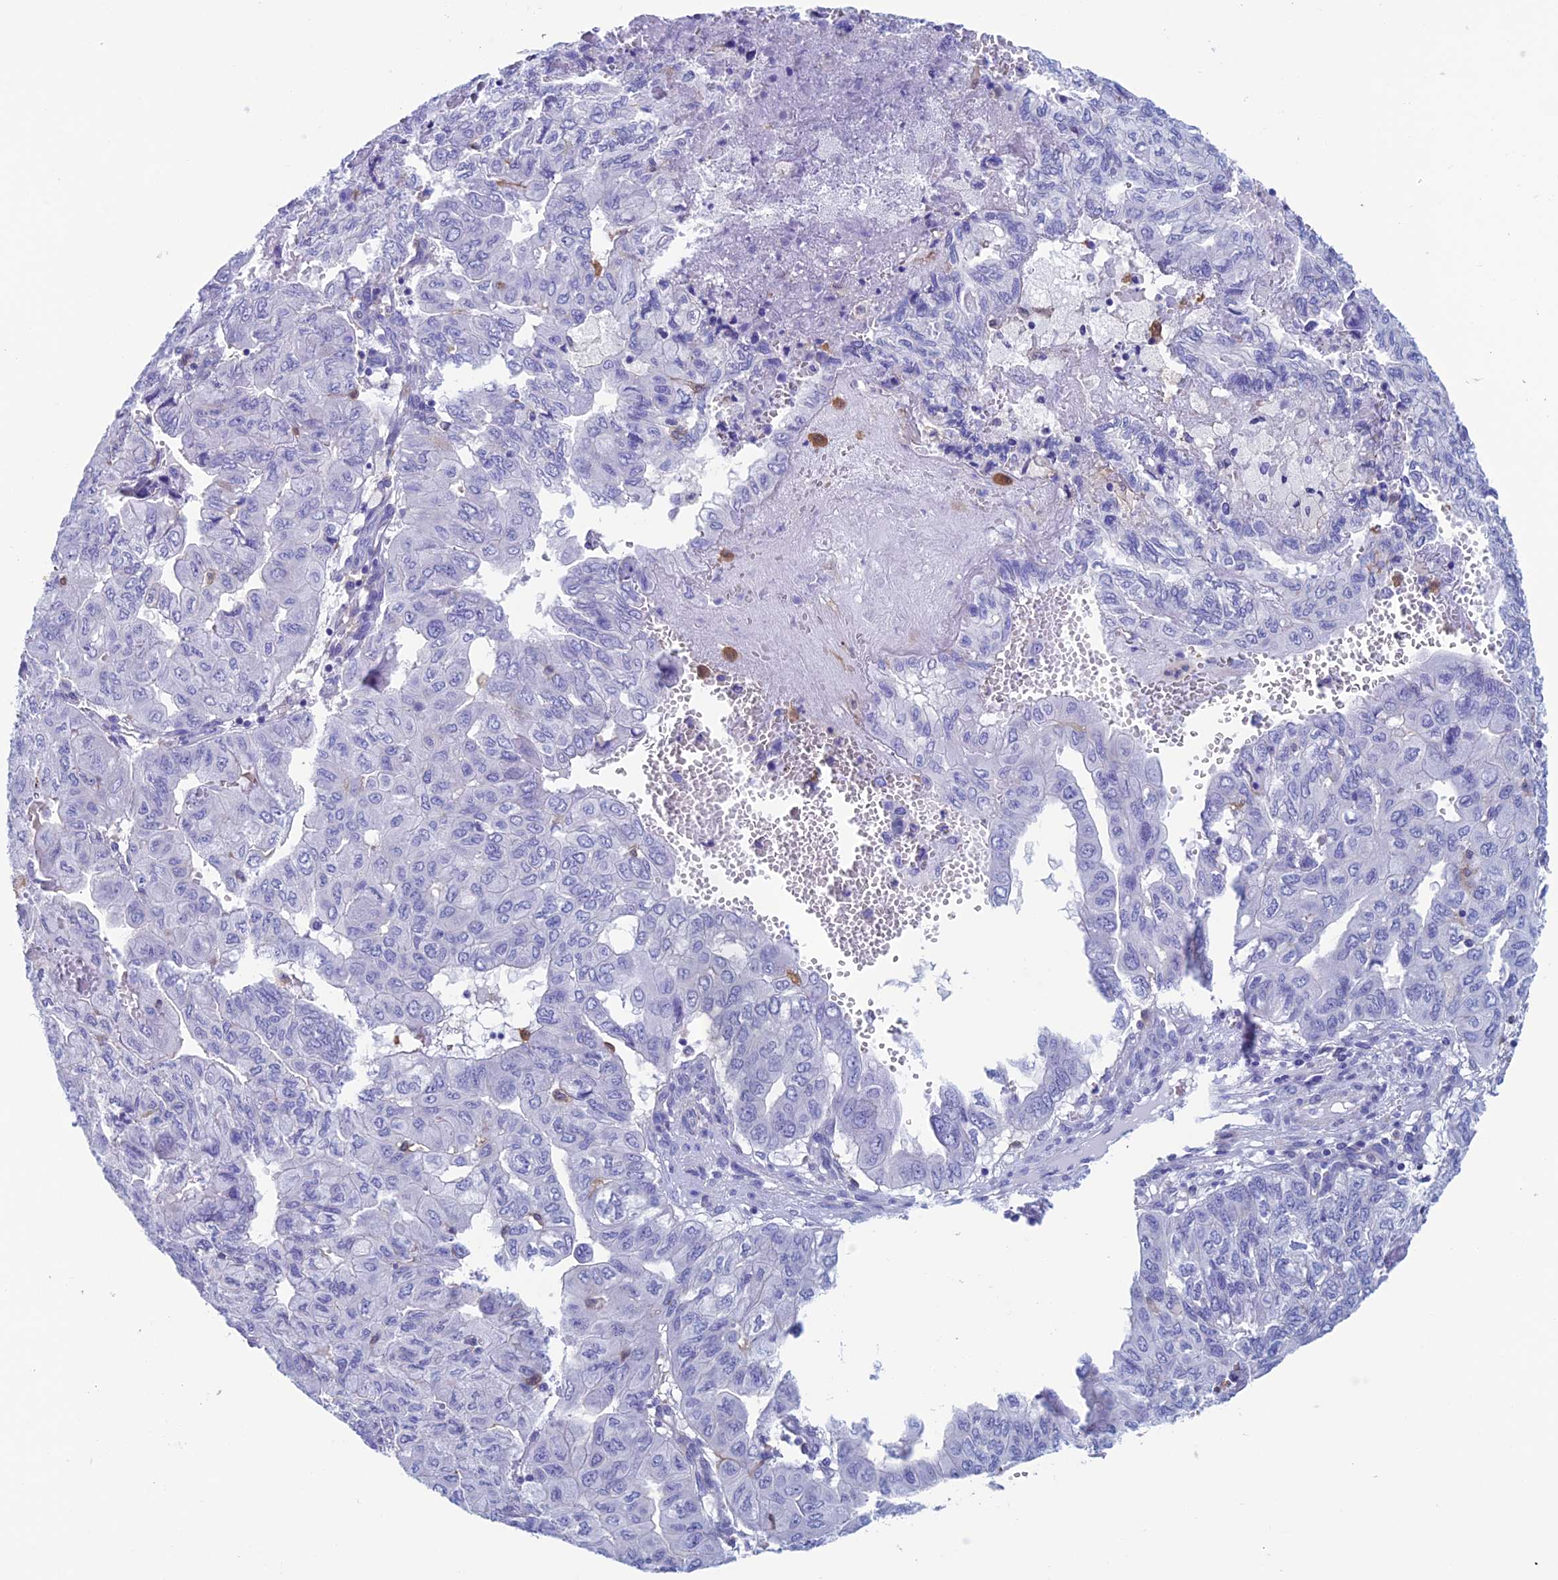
{"staining": {"intensity": "negative", "quantity": "none", "location": "none"}, "tissue": "pancreatic cancer", "cell_type": "Tumor cells", "image_type": "cancer", "snomed": [{"axis": "morphology", "description": "Adenocarcinoma, NOS"}, {"axis": "topography", "description": "Pancreas"}], "caption": "Micrograph shows no protein positivity in tumor cells of pancreatic cancer tissue. (Stains: DAB (3,3'-diaminobenzidine) immunohistochemistry with hematoxylin counter stain, Microscopy: brightfield microscopy at high magnification).", "gene": "KCNK17", "patient": {"sex": "male", "age": 51}}